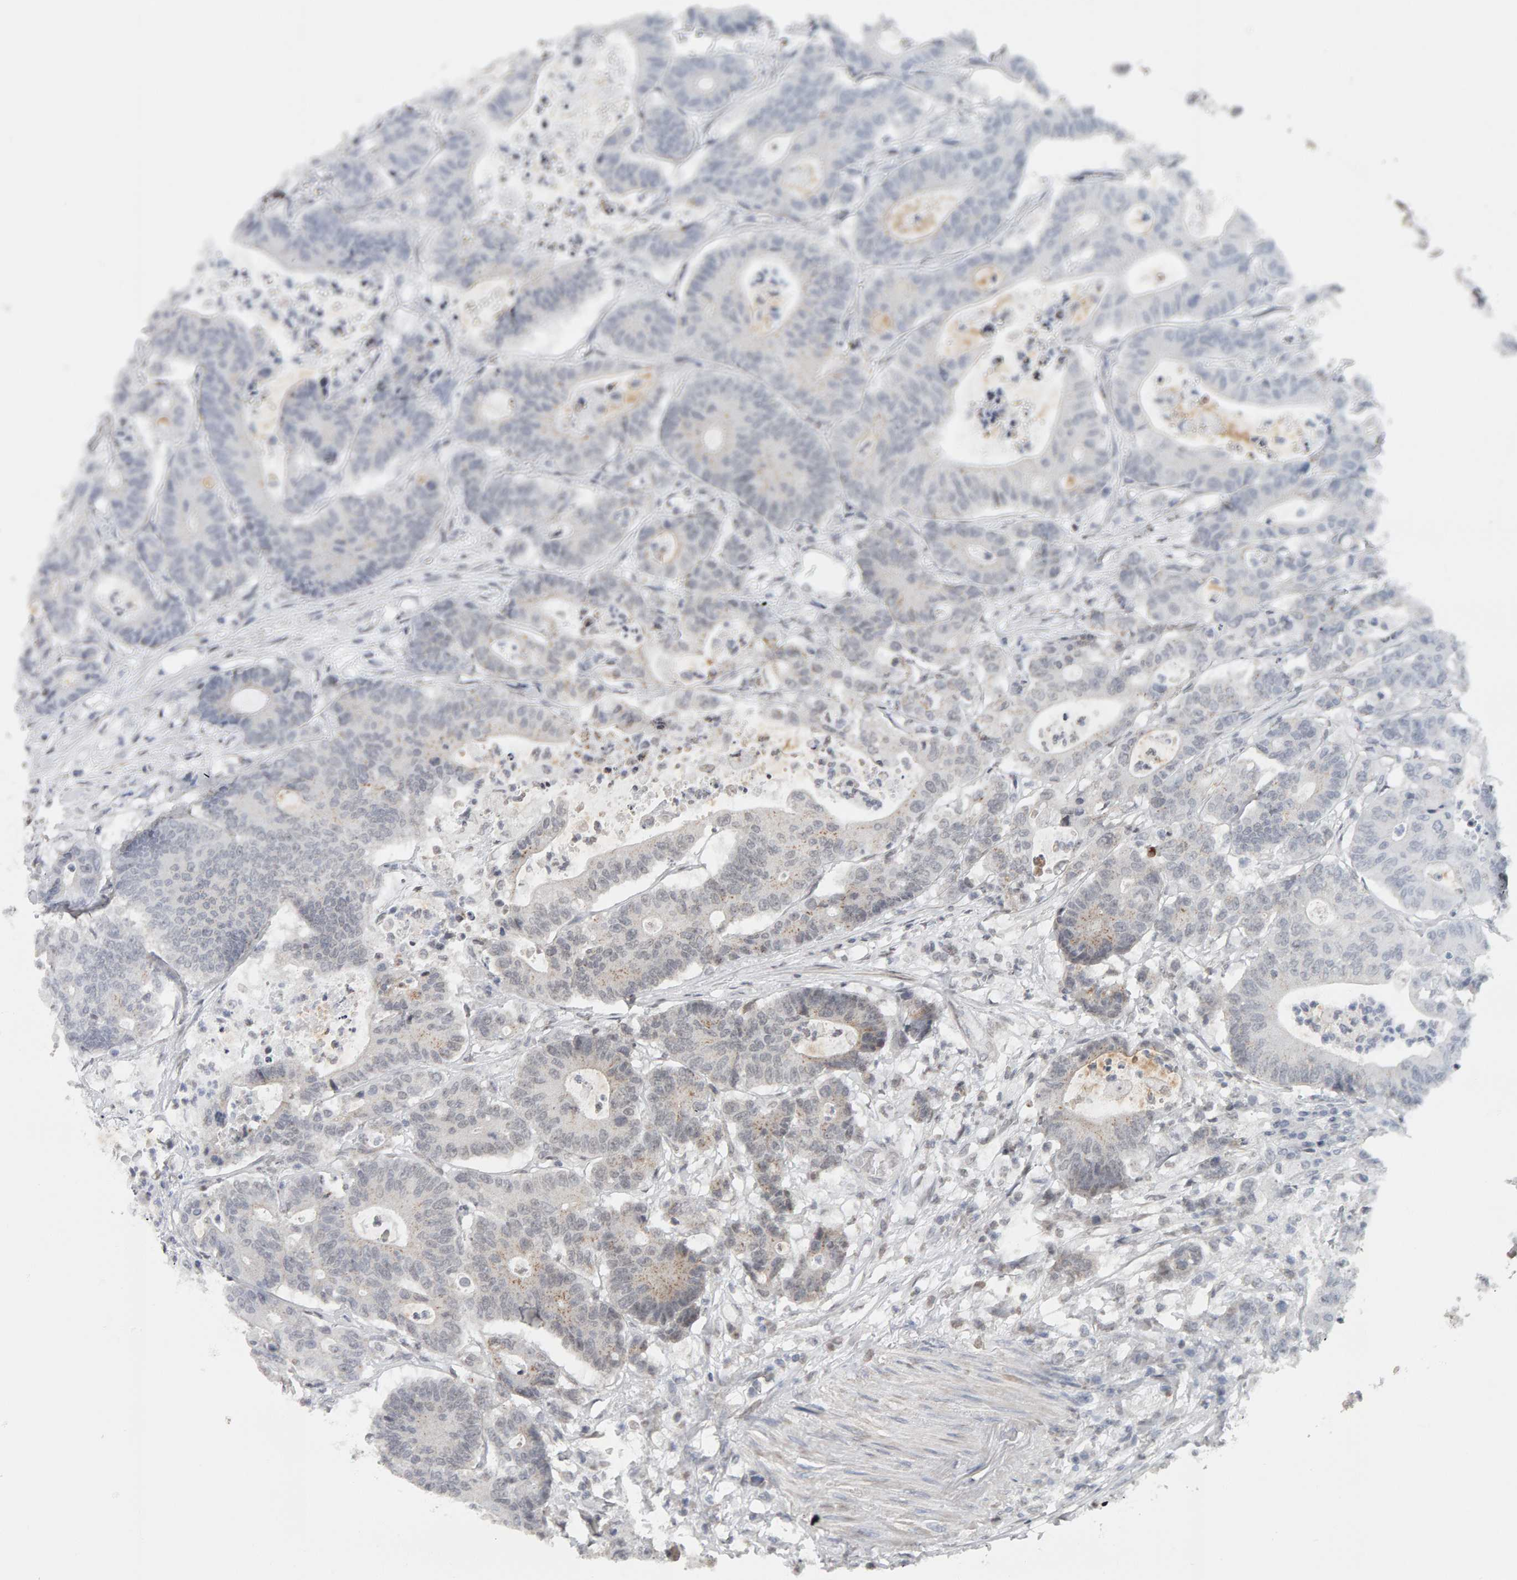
{"staining": {"intensity": "negative", "quantity": "none", "location": "none"}, "tissue": "colorectal cancer", "cell_type": "Tumor cells", "image_type": "cancer", "snomed": [{"axis": "morphology", "description": "Adenocarcinoma, NOS"}, {"axis": "topography", "description": "Colon"}], "caption": "A histopathology image of adenocarcinoma (colorectal) stained for a protein exhibits no brown staining in tumor cells.", "gene": "AFF4", "patient": {"sex": "female", "age": 84}}